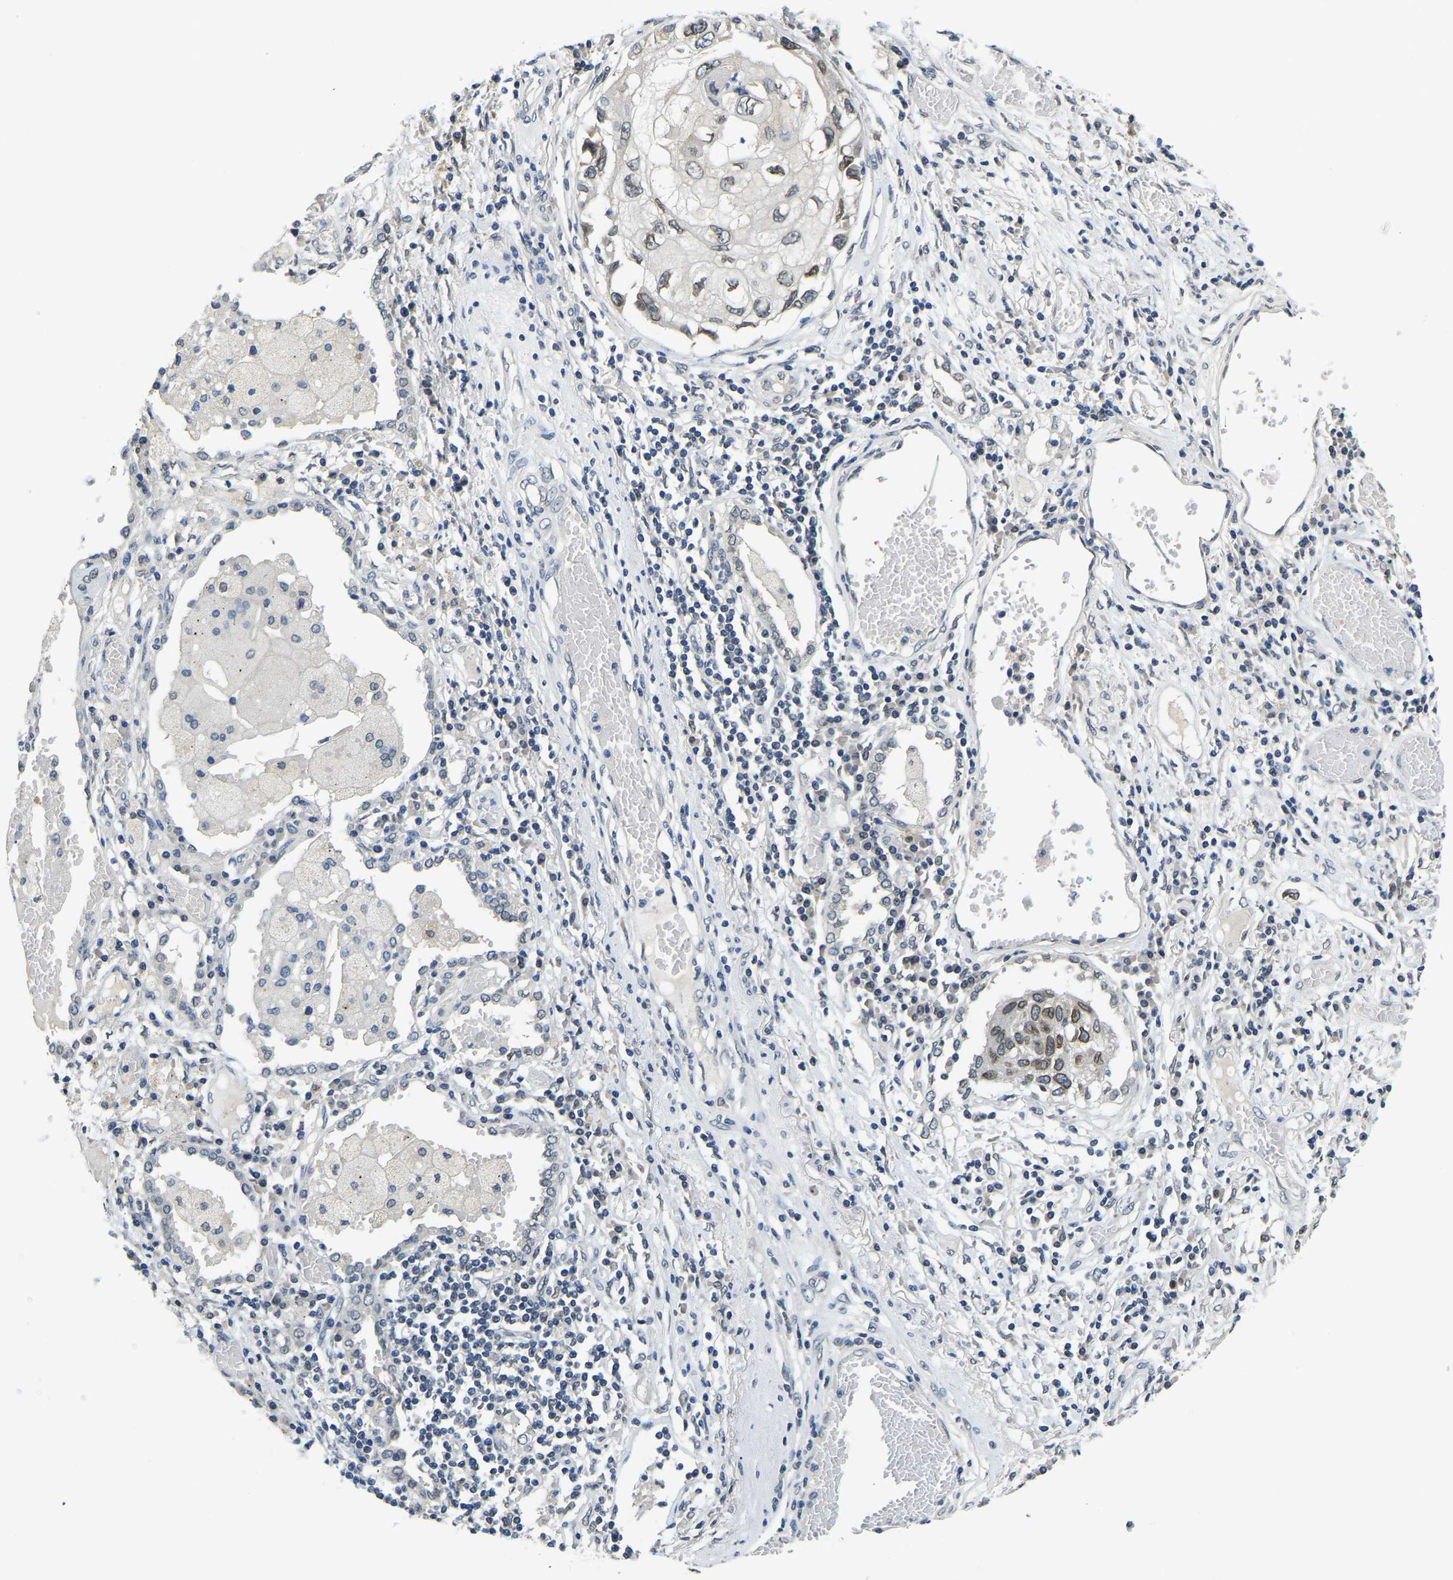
{"staining": {"intensity": "weak", "quantity": ">75%", "location": "cytoplasmic/membranous,nuclear"}, "tissue": "lung cancer", "cell_type": "Tumor cells", "image_type": "cancer", "snomed": [{"axis": "morphology", "description": "Squamous cell carcinoma, NOS"}, {"axis": "topography", "description": "Lung"}], "caption": "The micrograph exhibits staining of lung cancer, revealing weak cytoplasmic/membranous and nuclear protein staining (brown color) within tumor cells.", "gene": "RANBP2", "patient": {"sex": "male", "age": 71}}